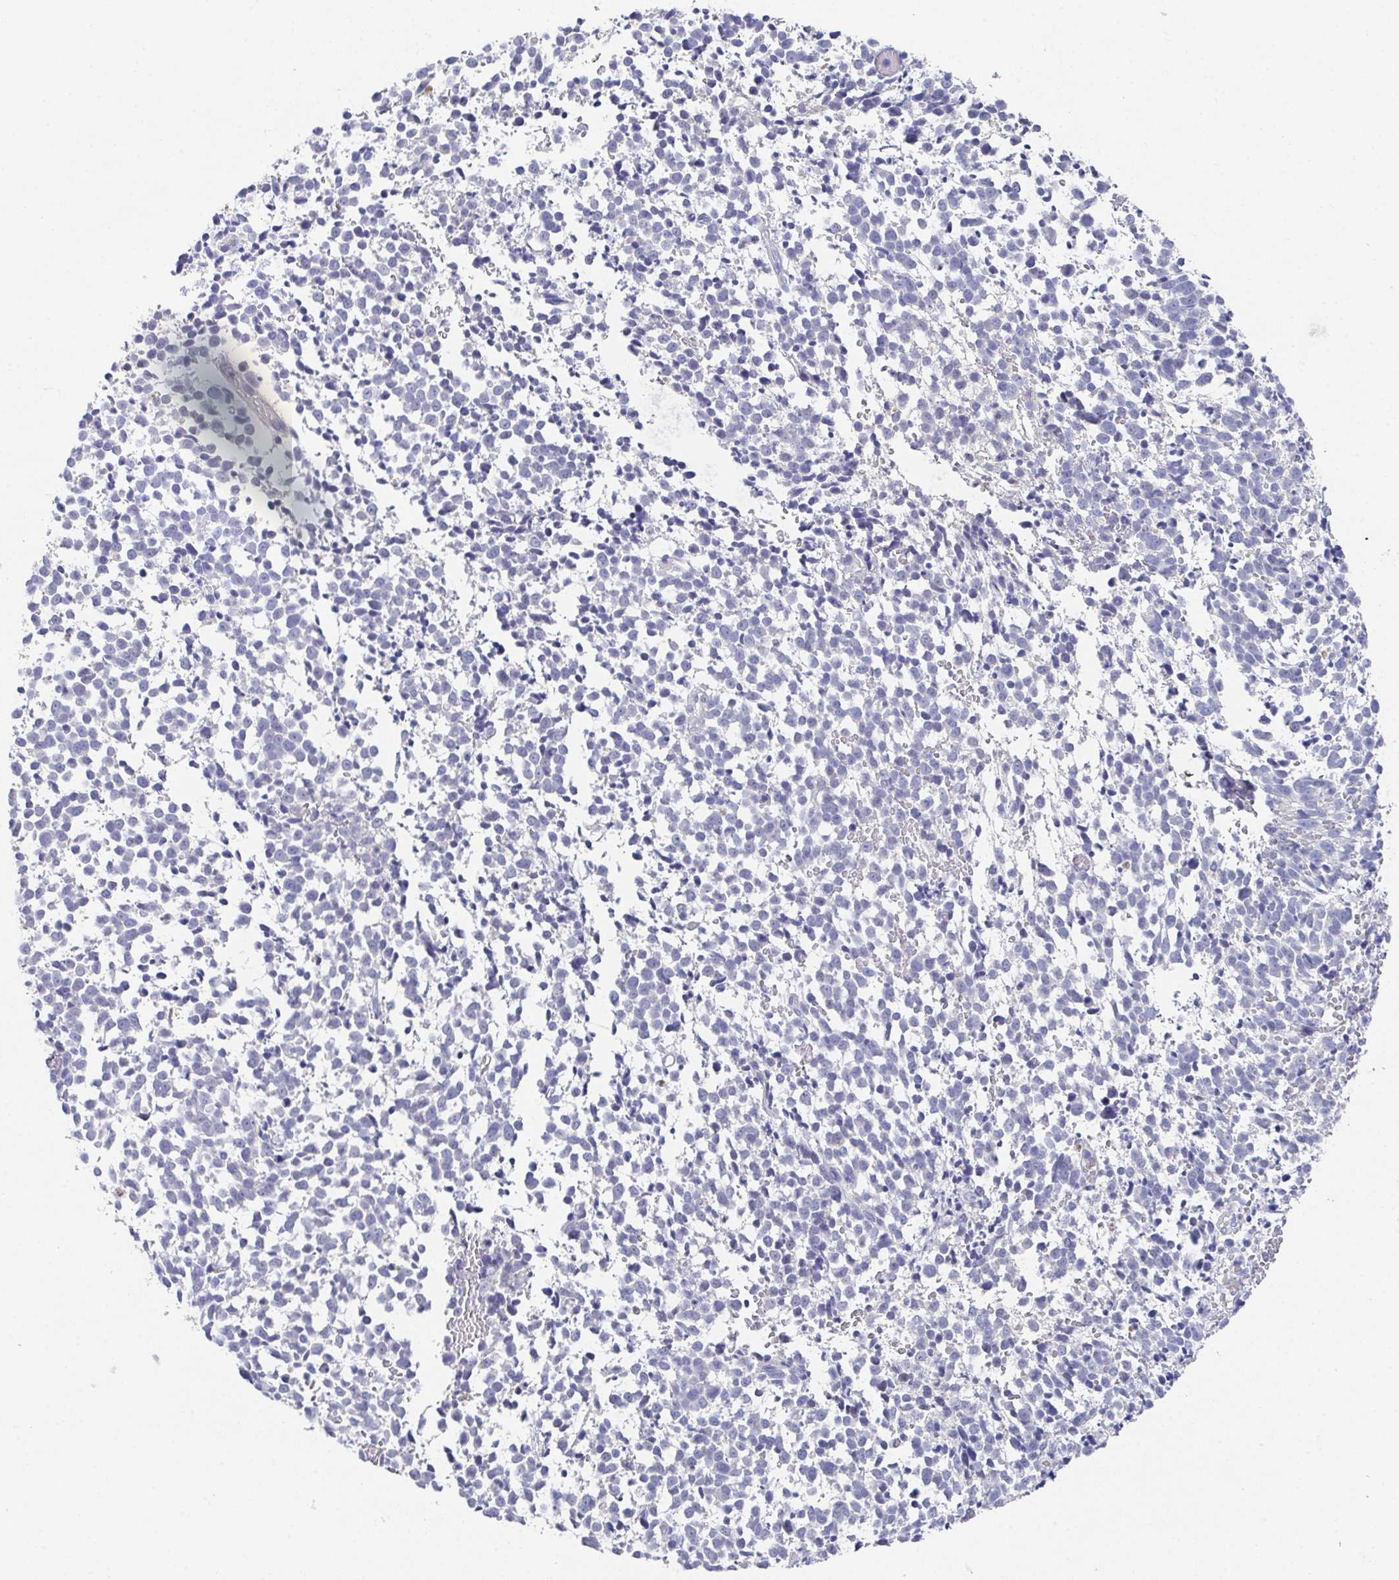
{"staining": {"intensity": "negative", "quantity": "none", "location": "none"}, "tissue": "melanoma", "cell_type": "Tumor cells", "image_type": "cancer", "snomed": [{"axis": "morphology", "description": "Malignant melanoma, NOS"}, {"axis": "topography", "description": "Skin"}], "caption": "This photomicrograph is of malignant melanoma stained with IHC to label a protein in brown with the nuclei are counter-stained blue. There is no expression in tumor cells.", "gene": "SSC4D", "patient": {"sex": "female", "age": 70}}